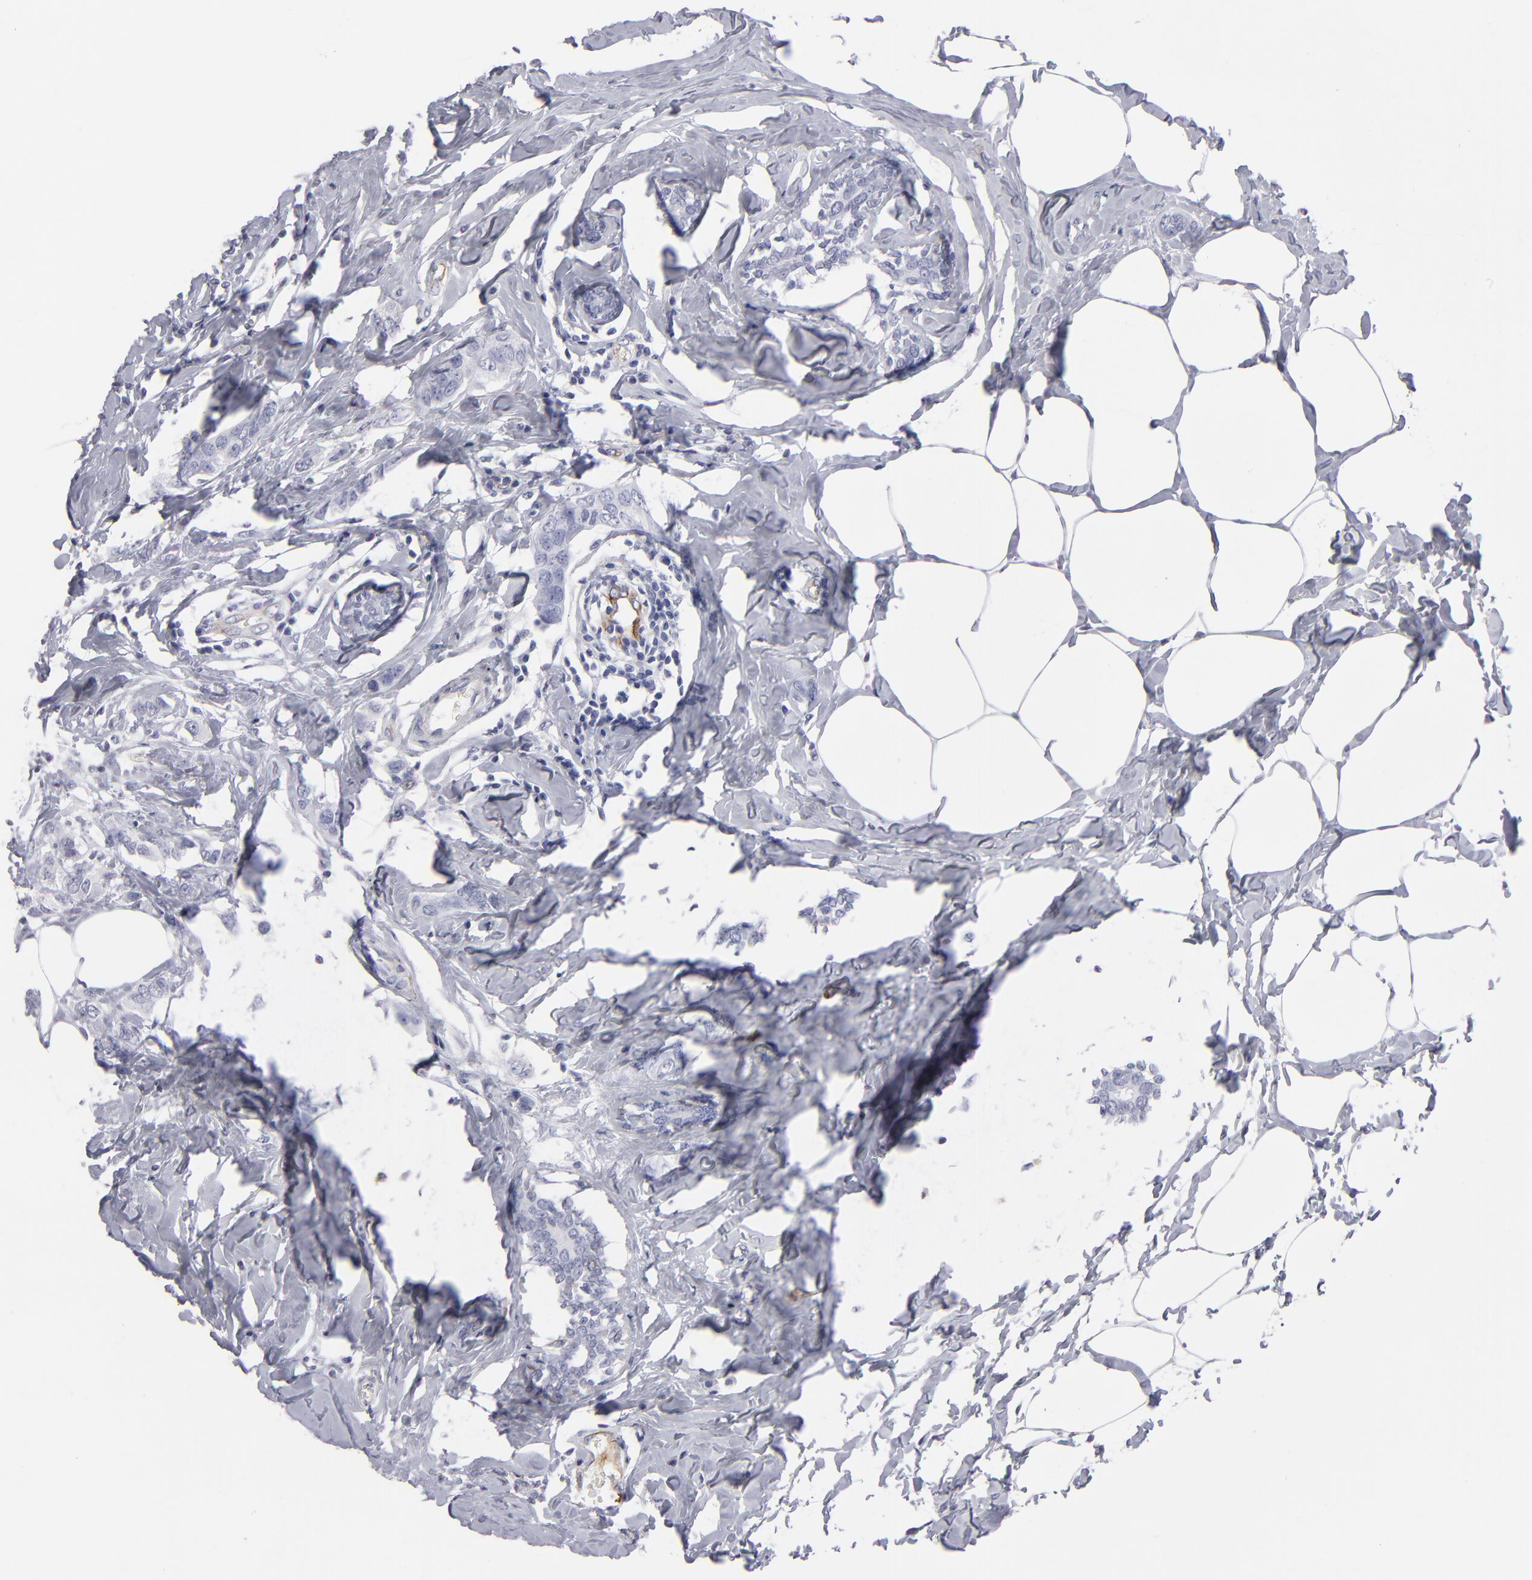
{"staining": {"intensity": "negative", "quantity": "none", "location": "none"}, "tissue": "breast cancer", "cell_type": "Tumor cells", "image_type": "cancer", "snomed": [{"axis": "morphology", "description": "Normal tissue, NOS"}, {"axis": "morphology", "description": "Duct carcinoma"}, {"axis": "topography", "description": "Breast"}], "caption": "Immunohistochemical staining of human breast infiltrating ductal carcinoma demonstrates no significant staining in tumor cells. (DAB (3,3'-diaminobenzidine) immunohistochemistry (IHC) with hematoxylin counter stain).", "gene": "CADM3", "patient": {"sex": "female", "age": 50}}